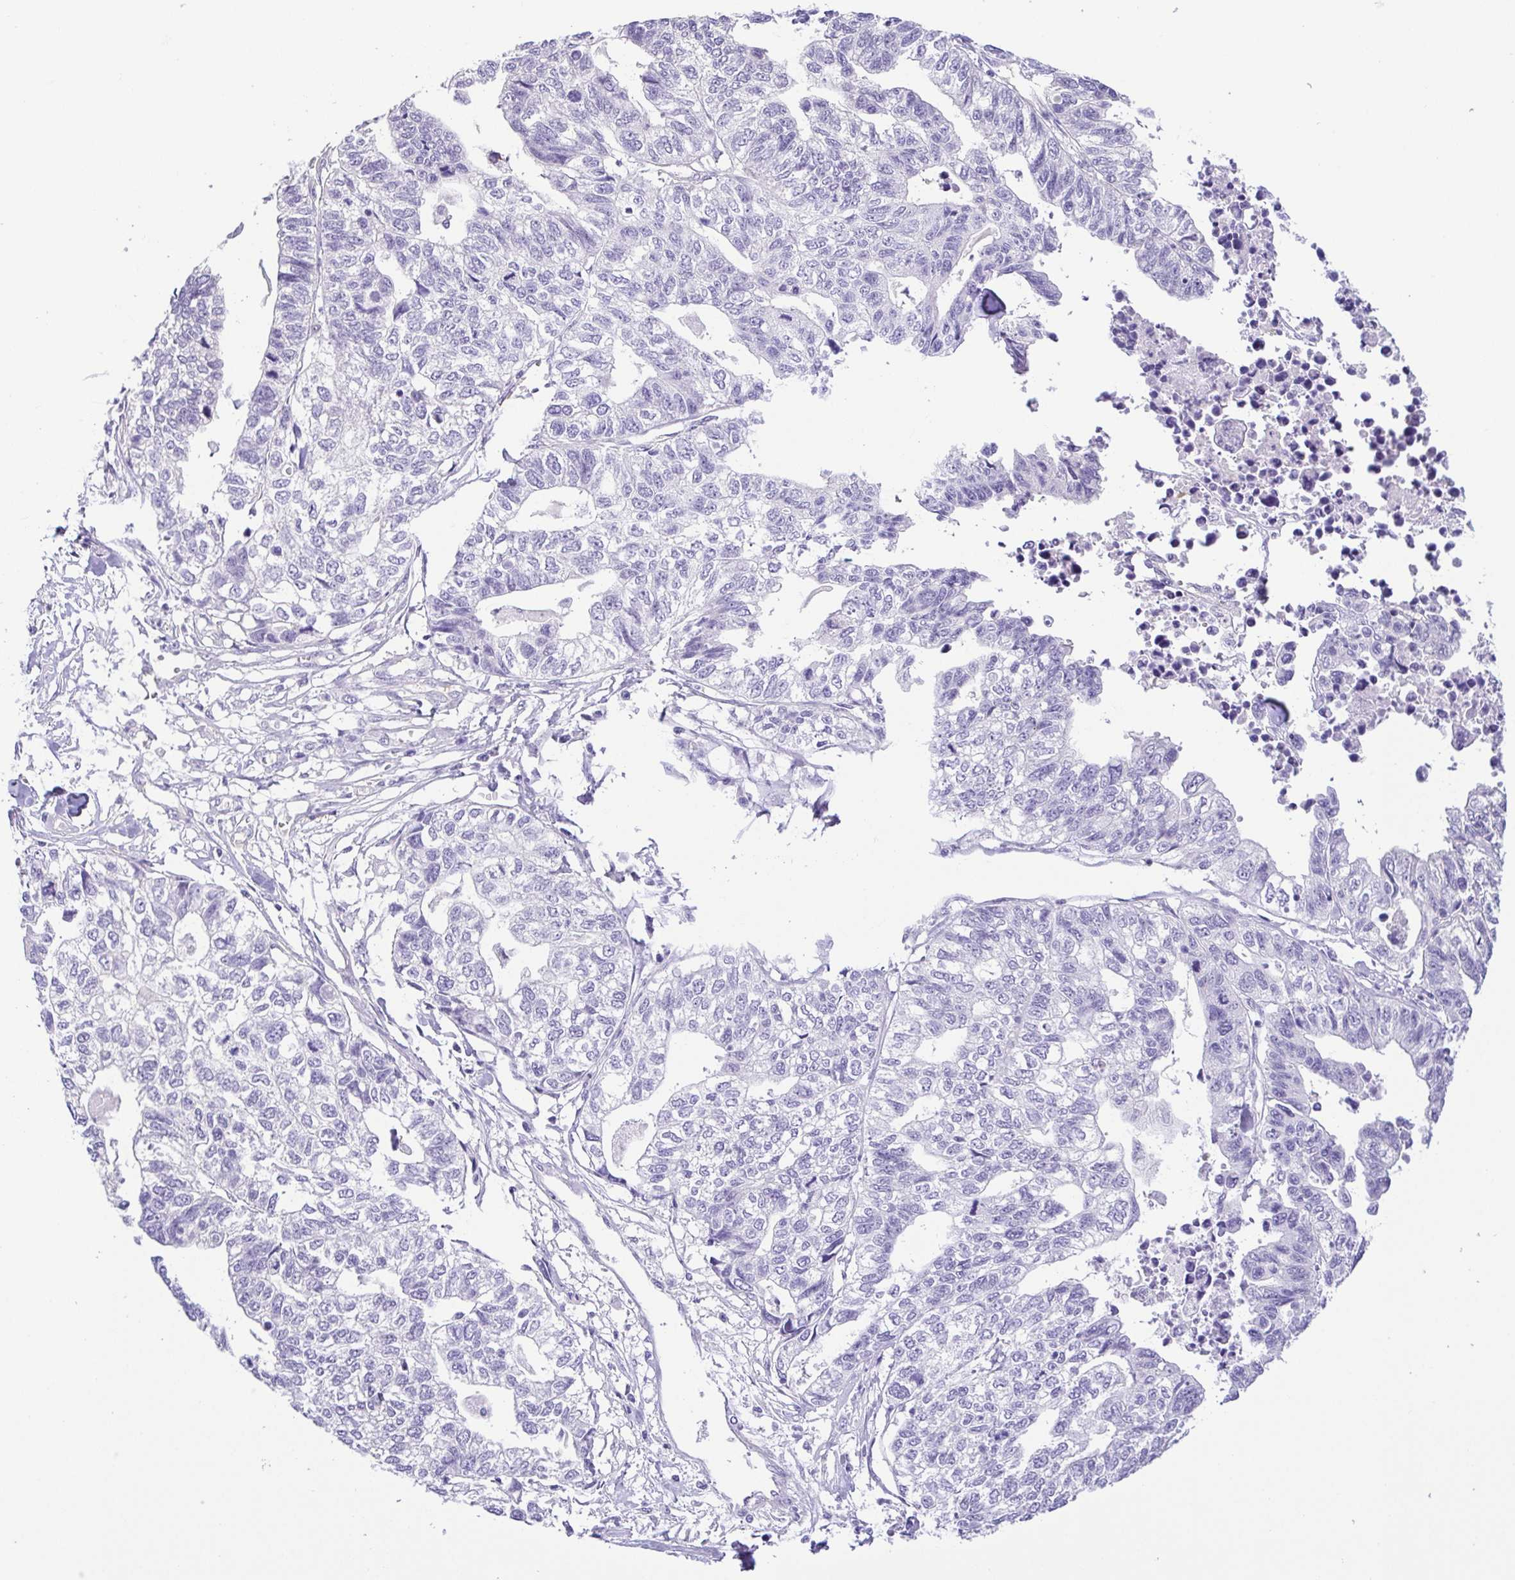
{"staining": {"intensity": "negative", "quantity": "none", "location": "none"}, "tissue": "stomach cancer", "cell_type": "Tumor cells", "image_type": "cancer", "snomed": [{"axis": "morphology", "description": "Adenocarcinoma, NOS"}, {"axis": "topography", "description": "Stomach, upper"}], "caption": "Immunohistochemical staining of human stomach adenocarcinoma demonstrates no significant expression in tumor cells. The staining is performed using DAB brown chromogen with nuclei counter-stained in using hematoxylin.", "gene": "EPB42", "patient": {"sex": "female", "age": 67}}